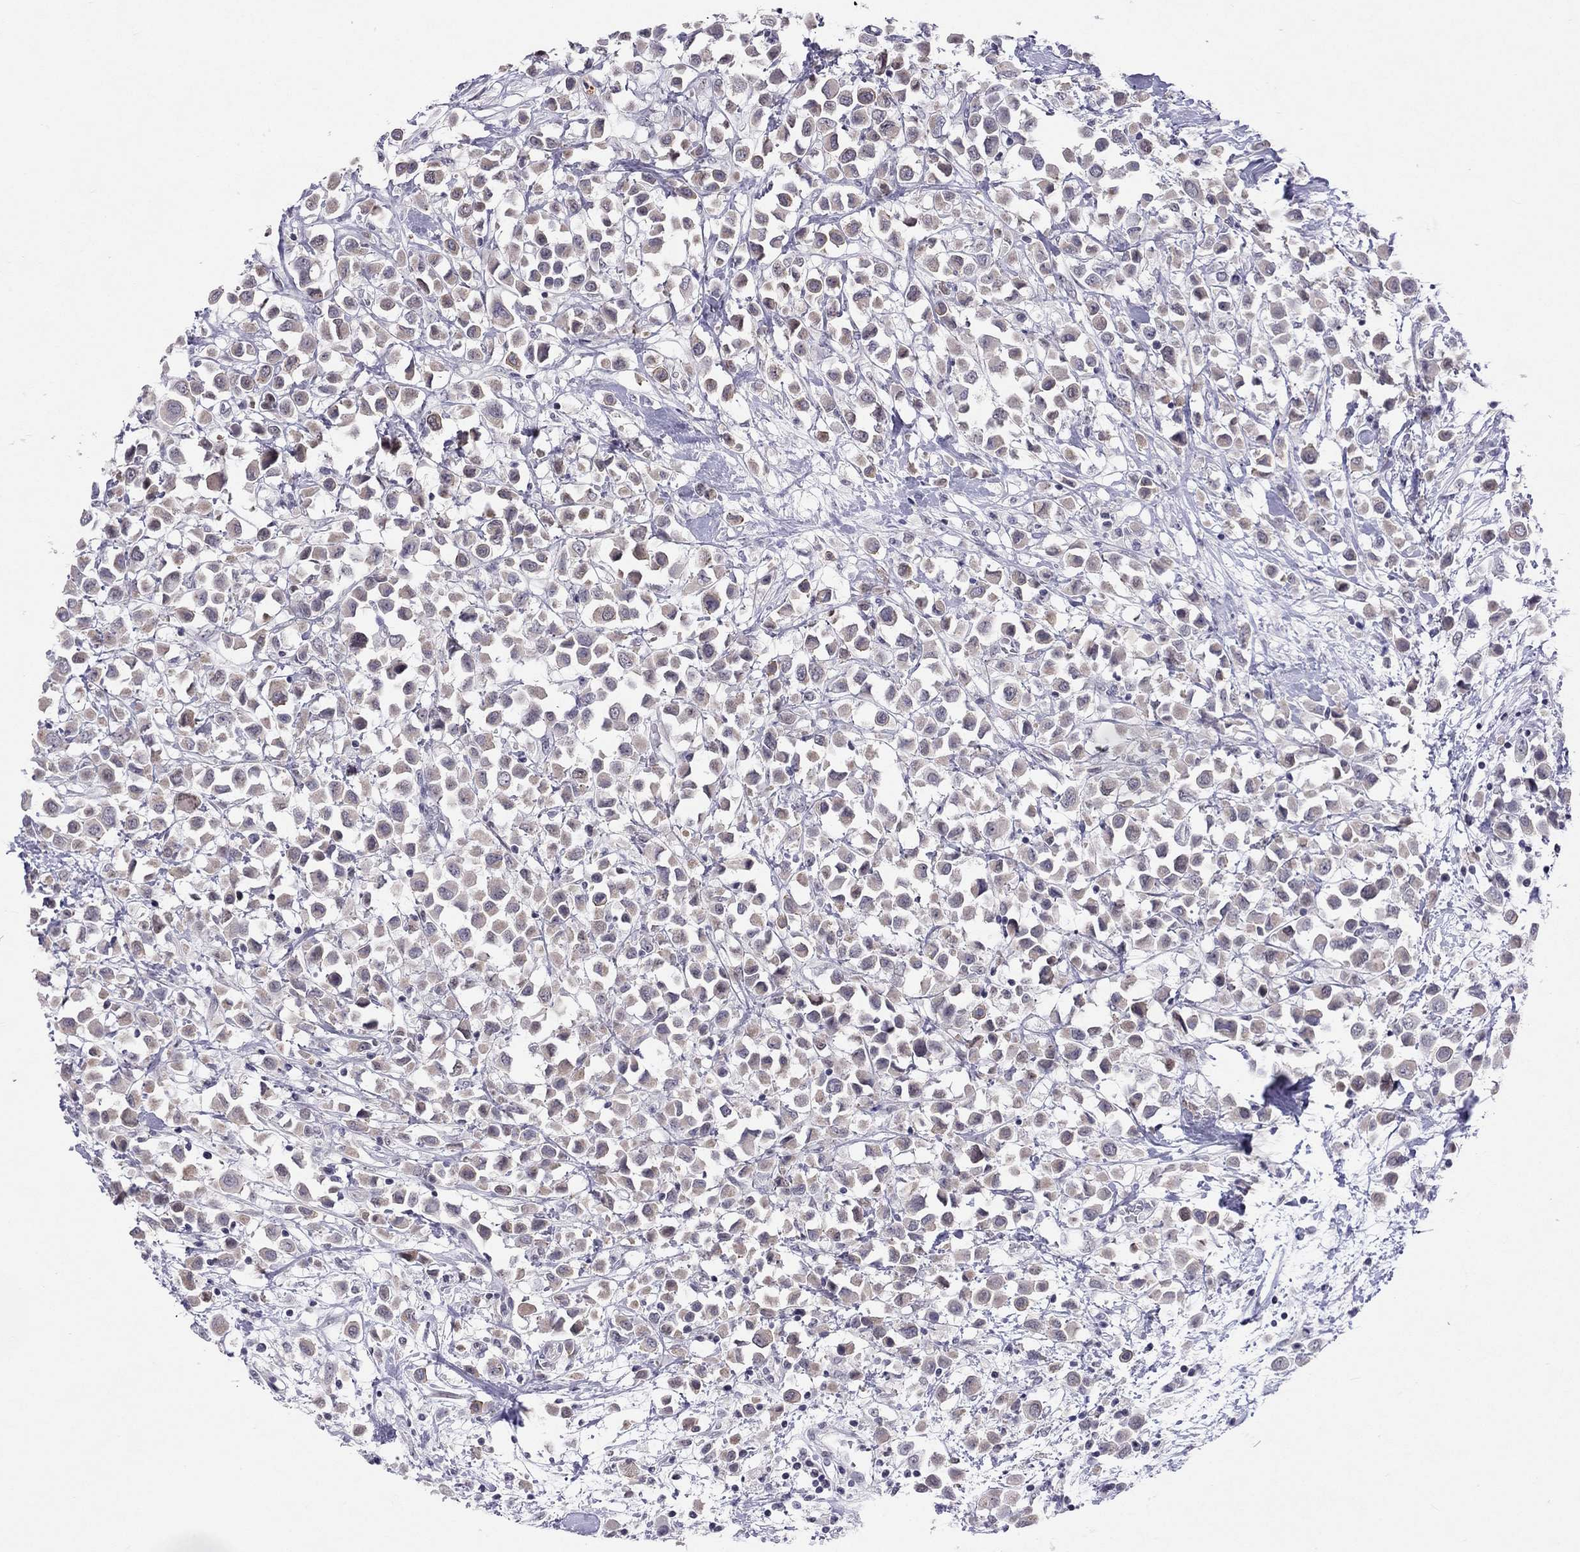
{"staining": {"intensity": "negative", "quantity": "none", "location": "none"}, "tissue": "breast cancer", "cell_type": "Tumor cells", "image_type": "cancer", "snomed": [{"axis": "morphology", "description": "Duct carcinoma"}, {"axis": "topography", "description": "Breast"}], "caption": "High power microscopy image of an immunohistochemistry (IHC) photomicrograph of breast cancer, revealing no significant staining in tumor cells. (DAB IHC with hematoxylin counter stain).", "gene": "JHY", "patient": {"sex": "female", "age": 61}}